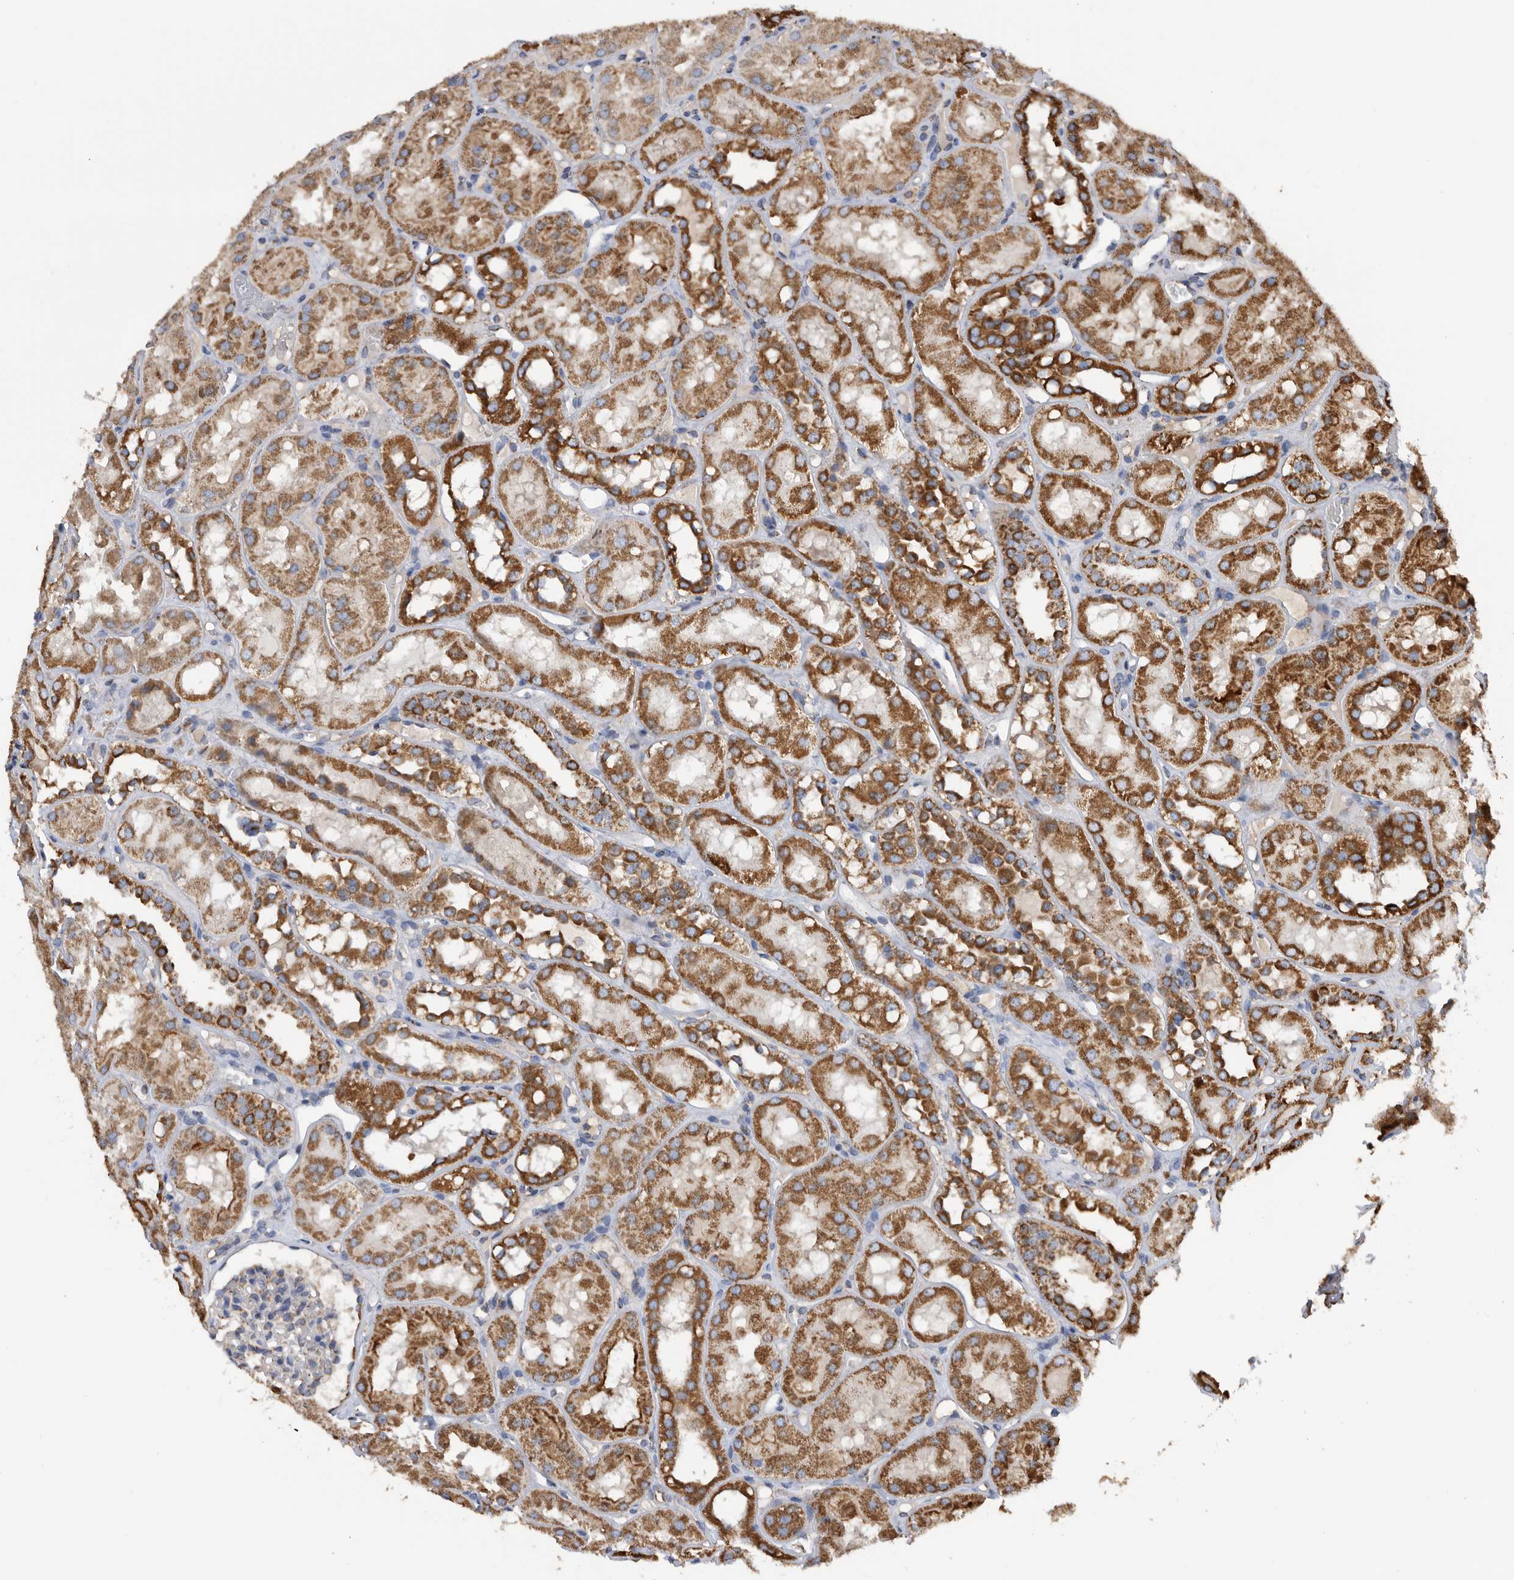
{"staining": {"intensity": "moderate", "quantity": "<25%", "location": "cytoplasmic/membranous"}, "tissue": "kidney", "cell_type": "Cells in glomeruli", "image_type": "normal", "snomed": [{"axis": "morphology", "description": "Normal tissue, NOS"}, {"axis": "topography", "description": "Kidney"}], "caption": "Unremarkable kidney displays moderate cytoplasmic/membranous positivity in about <25% of cells in glomeruli.", "gene": "WFDC1", "patient": {"sex": "male", "age": 16}}